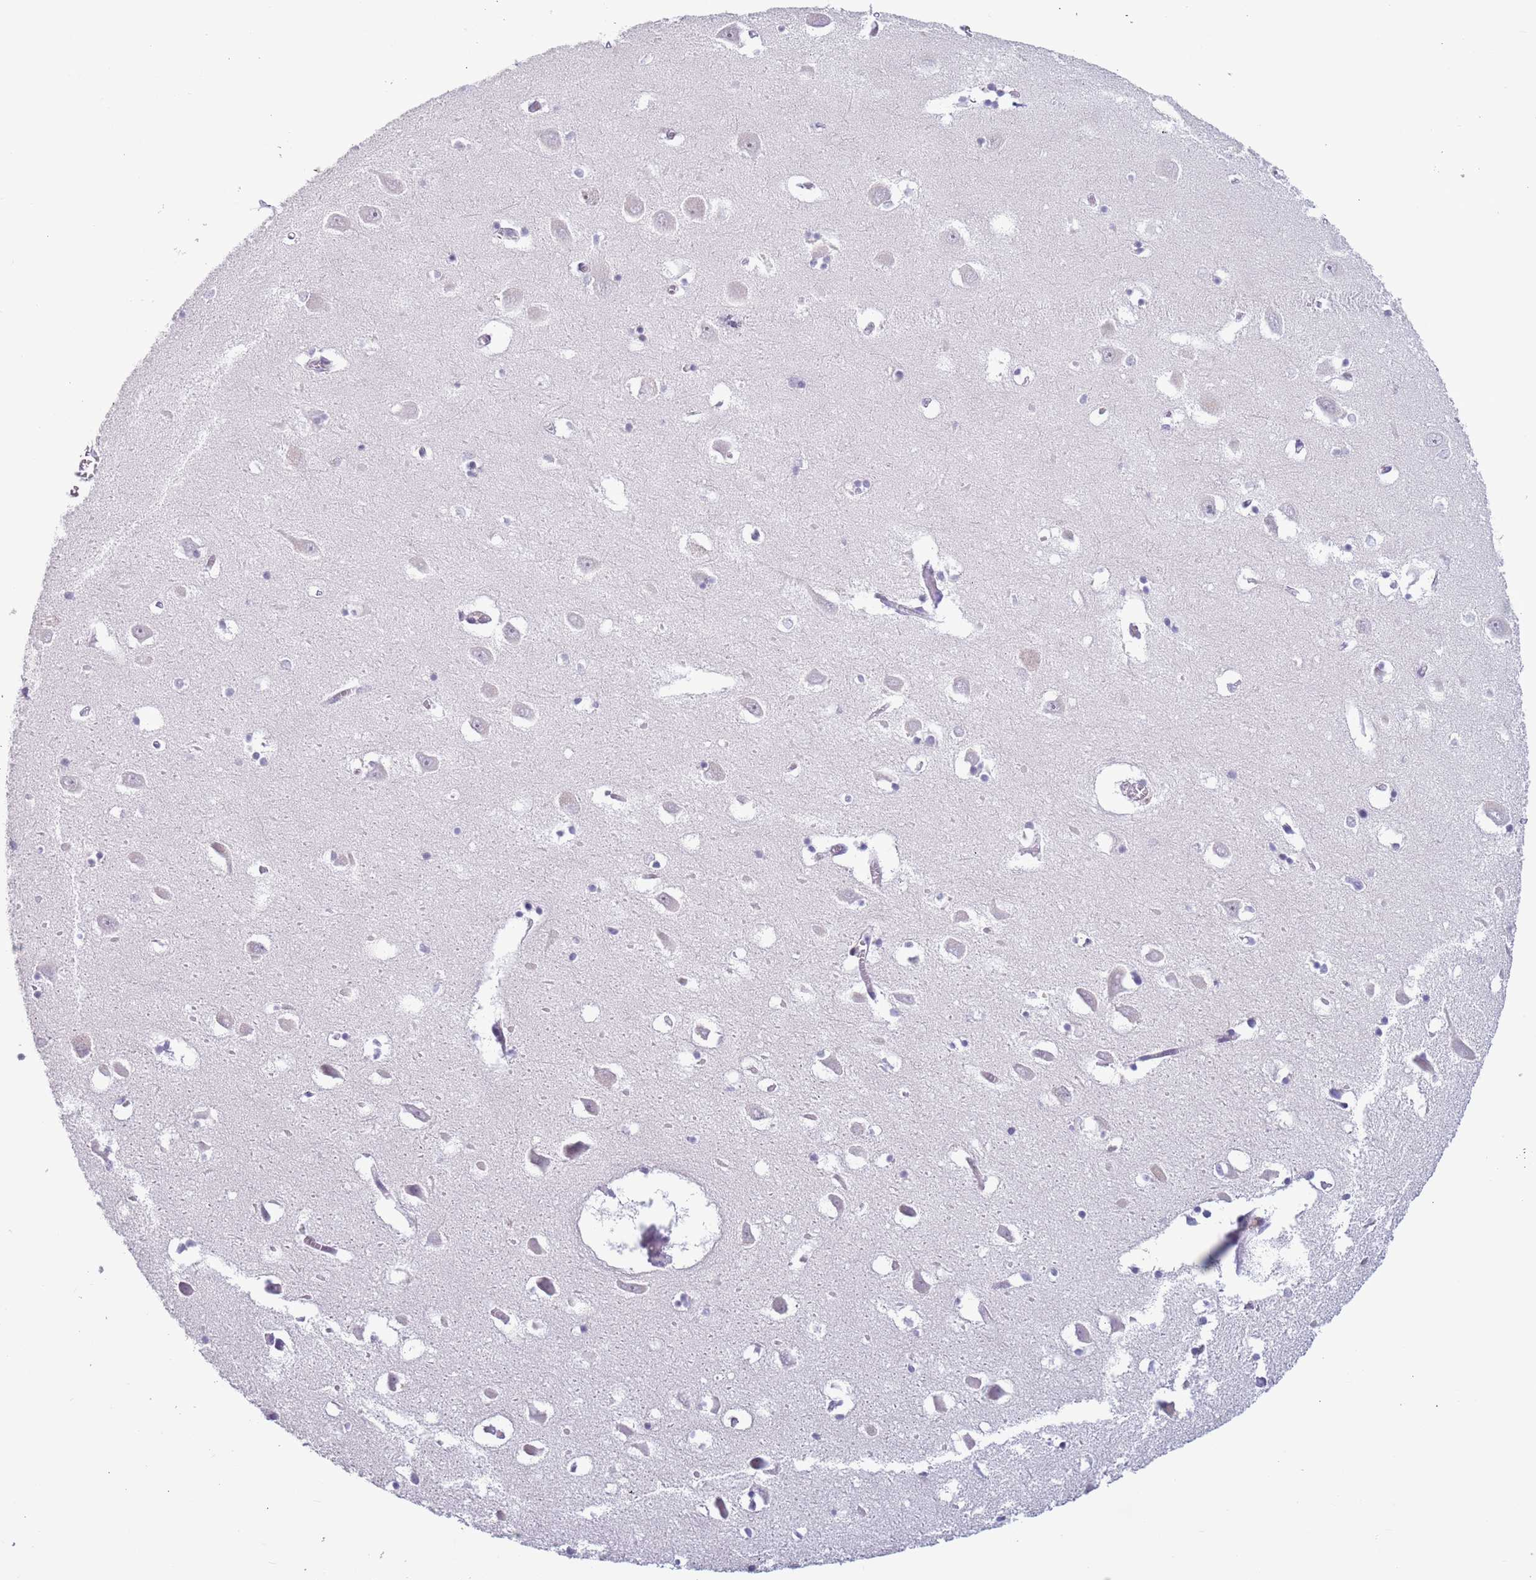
{"staining": {"intensity": "negative", "quantity": "none", "location": "none"}, "tissue": "hippocampus", "cell_type": "Glial cells", "image_type": "normal", "snomed": [{"axis": "morphology", "description": "Normal tissue, NOS"}, {"axis": "topography", "description": "Hippocampus"}], "caption": "IHC histopathology image of benign human hippocampus stained for a protein (brown), which reveals no positivity in glial cells. (DAB IHC with hematoxylin counter stain).", "gene": "MRPL34", "patient": {"sex": "male", "age": 70}}